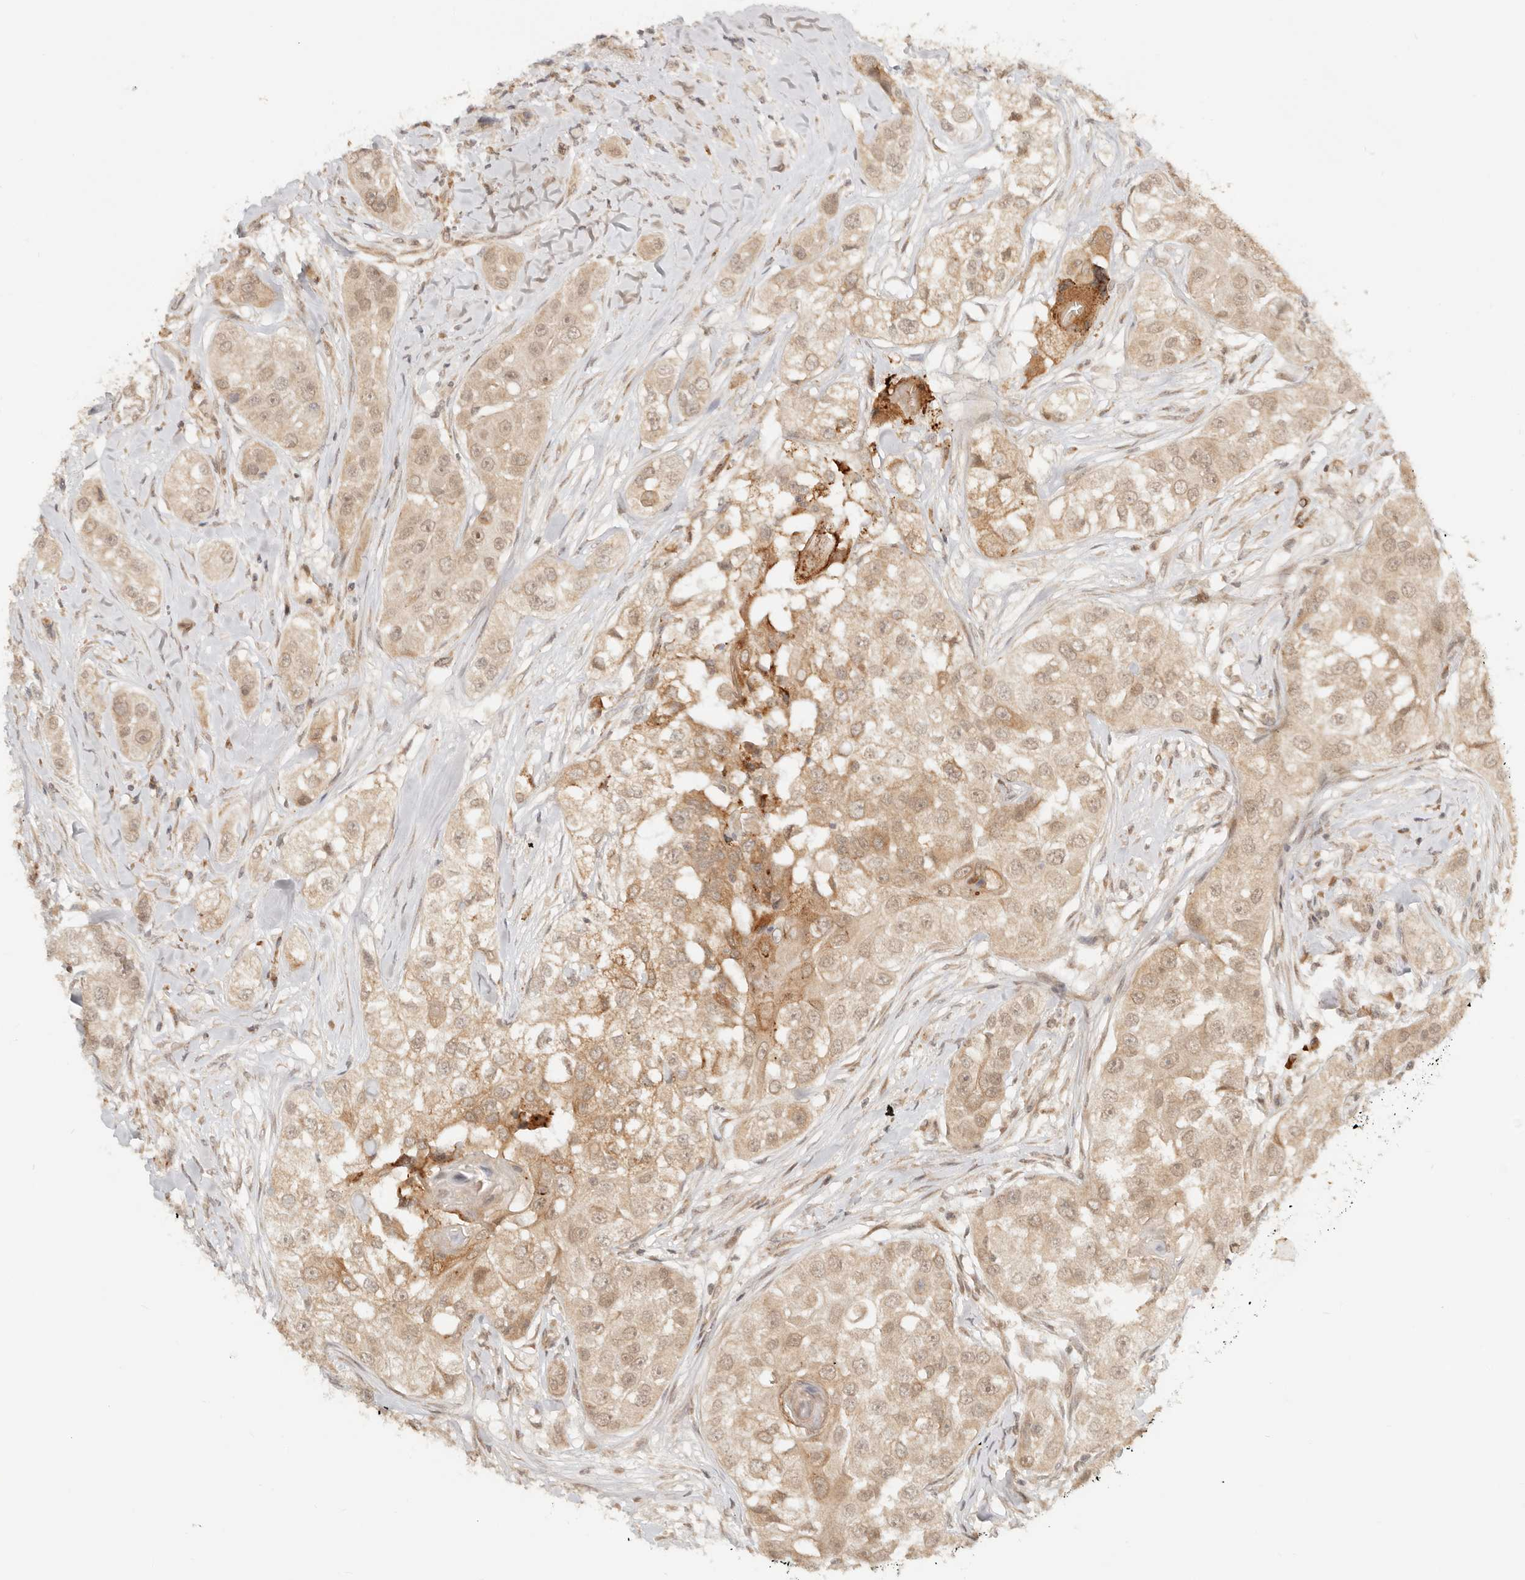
{"staining": {"intensity": "weak", "quantity": ">75%", "location": "cytoplasmic/membranous,nuclear"}, "tissue": "head and neck cancer", "cell_type": "Tumor cells", "image_type": "cancer", "snomed": [{"axis": "morphology", "description": "Normal tissue, NOS"}, {"axis": "morphology", "description": "Squamous cell carcinoma, NOS"}, {"axis": "topography", "description": "Skeletal muscle"}, {"axis": "topography", "description": "Head-Neck"}], "caption": "Protein expression analysis of head and neck cancer (squamous cell carcinoma) reveals weak cytoplasmic/membranous and nuclear expression in approximately >75% of tumor cells.", "gene": "BAALC", "patient": {"sex": "male", "age": 51}}